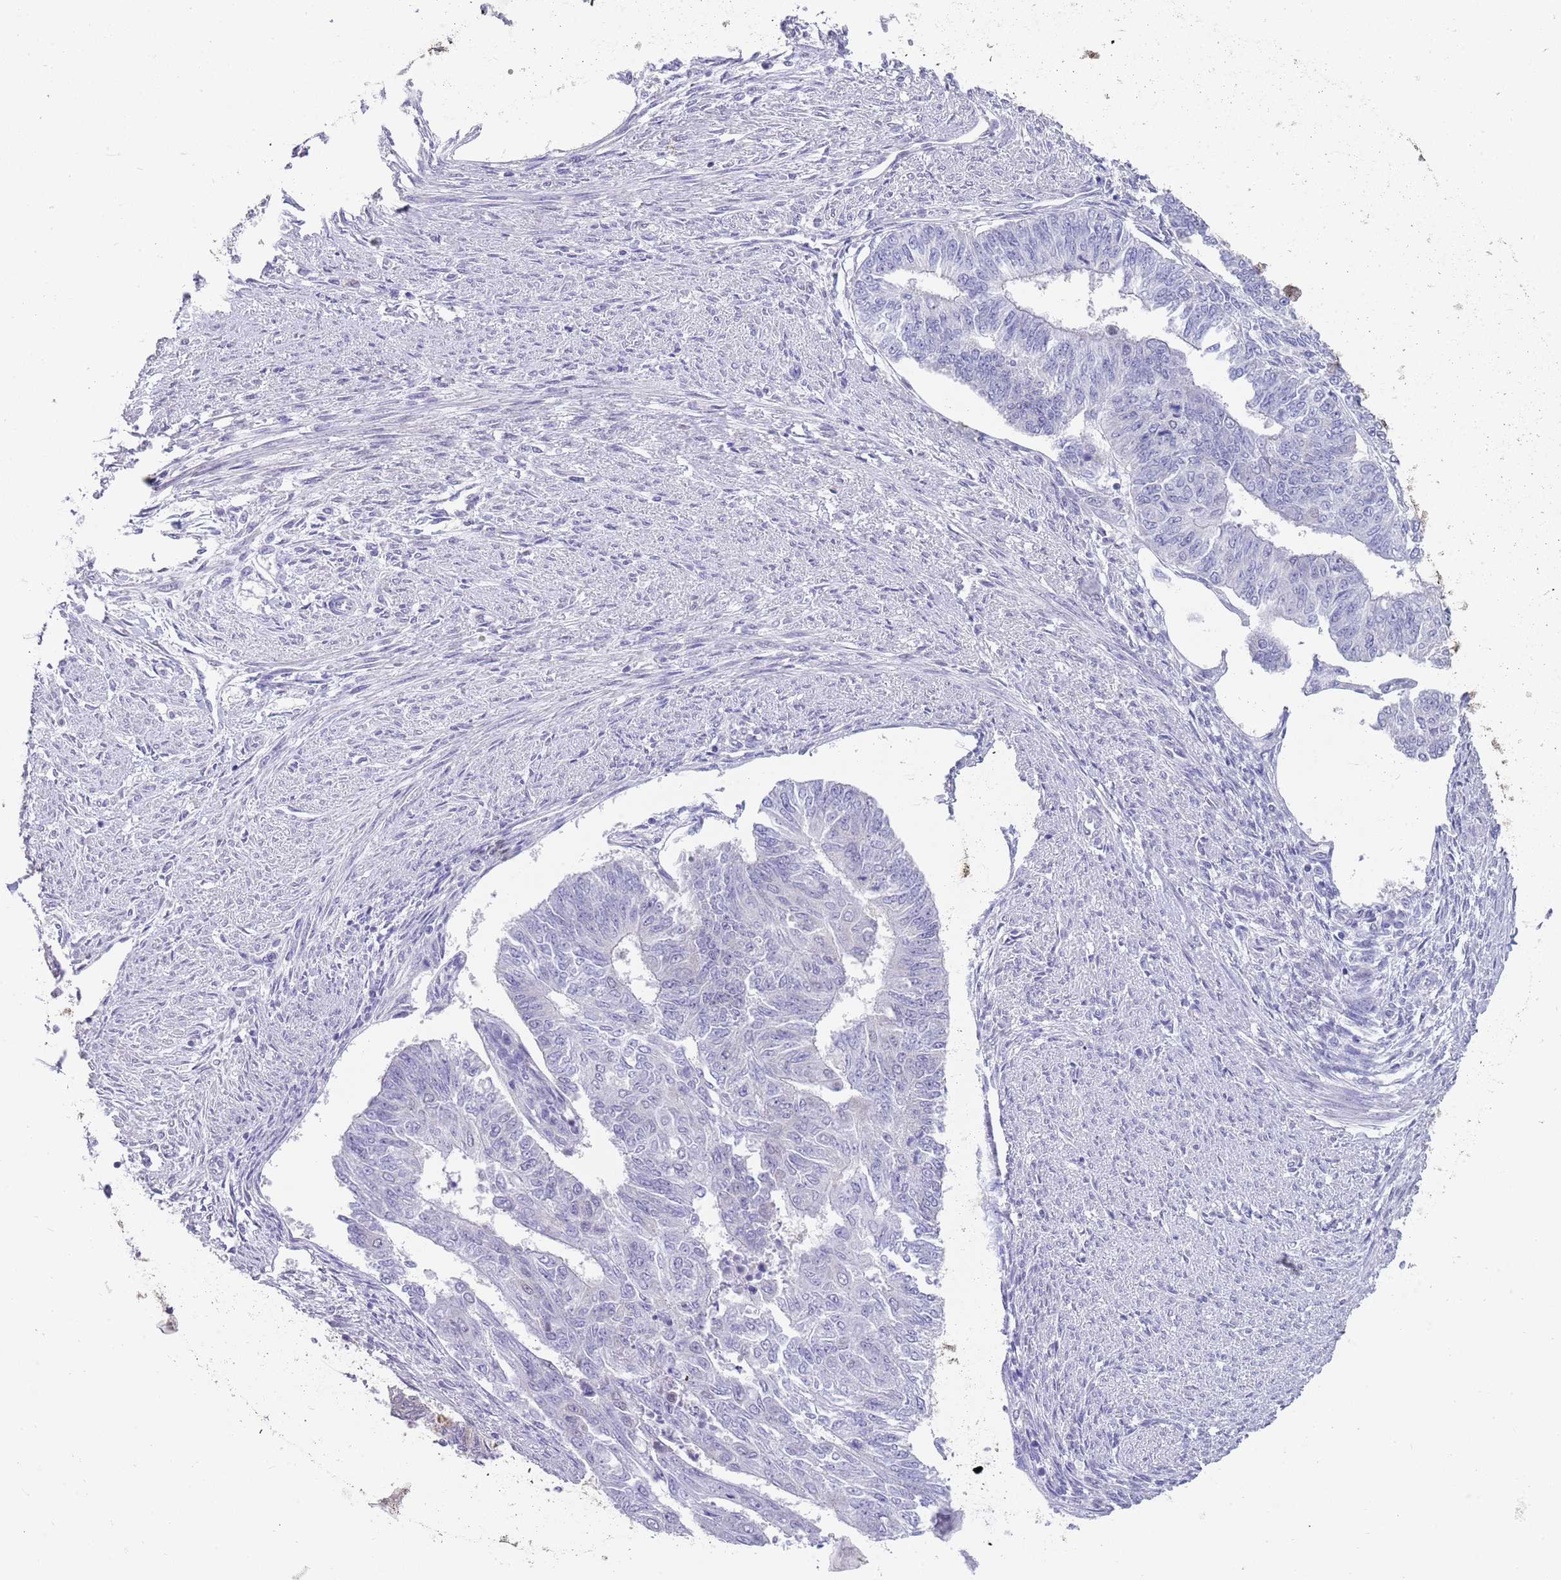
{"staining": {"intensity": "negative", "quantity": "none", "location": "none"}, "tissue": "endometrial cancer", "cell_type": "Tumor cells", "image_type": "cancer", "snomed": [{"axis": "morphology", "description": "Adenocarcinoma, NOS"}, {"axis": "topography", "description": "Endometrium"}], "caption": "A micrograph of human endometrial adenocarcinoma is negative for staining in tumor cells.", "gene": "SEPHS2", "patient": {"sex": "female", "age": 32}}